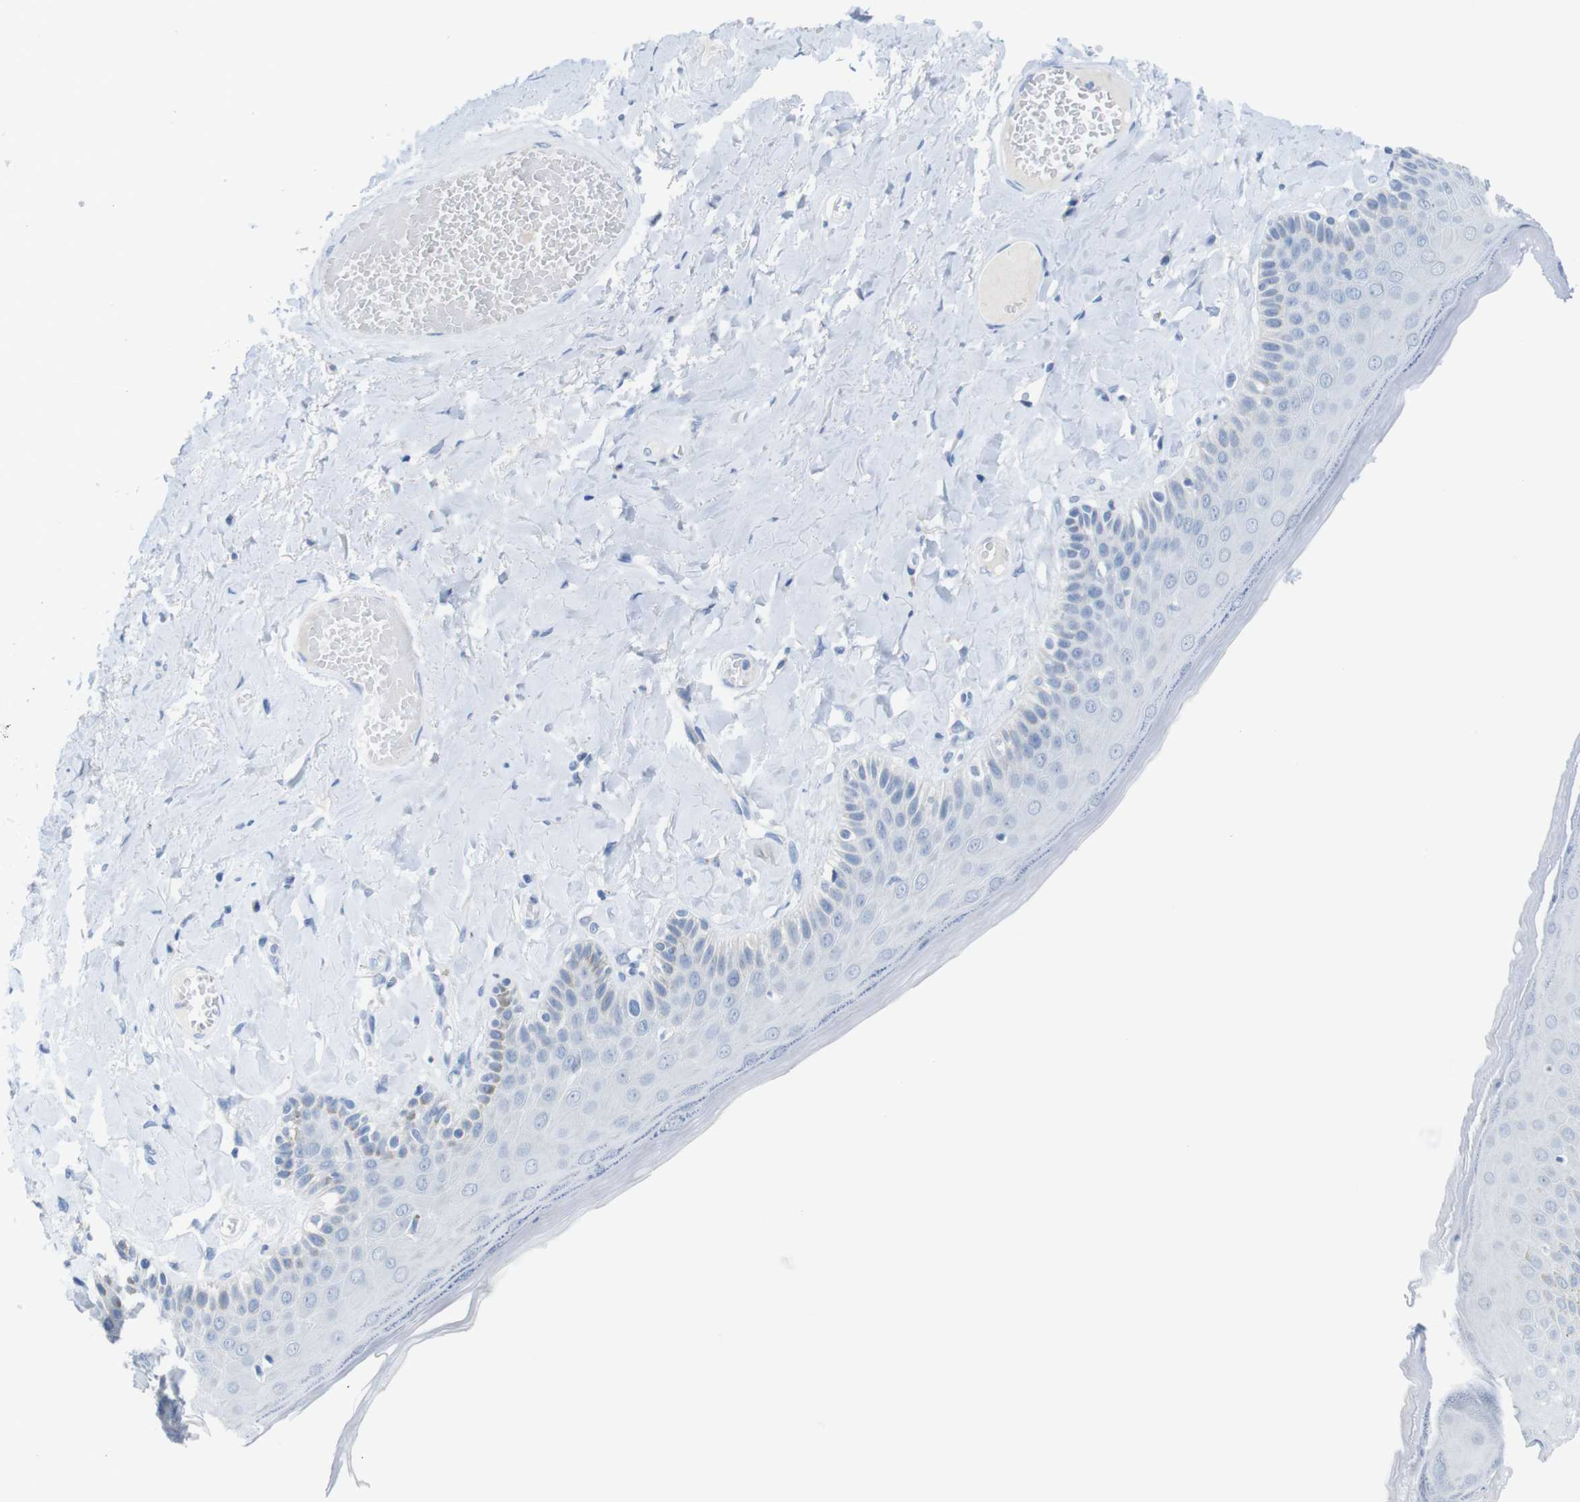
{"staining": {"intensity": "negative", "quantity": "none", "location": "none"}, "tissue": "skin", "cell_type": "Epidermal cells", "image_type": "normal", "snomed": [{"axis": "morphology", "description": "Normal tissue, NOS"}, {"axis": "topography", "description": "Anal"}], "caption": "Immunohistochemistry (IHC) of unremarkable skin reveals no positivity in epidermal cells. (DAB (3,3'-diaminobenzidine) immunohistochemistry, high magnification).", "gene": "OPN1SW", "patient": {"sex": "male", "age": 69}}